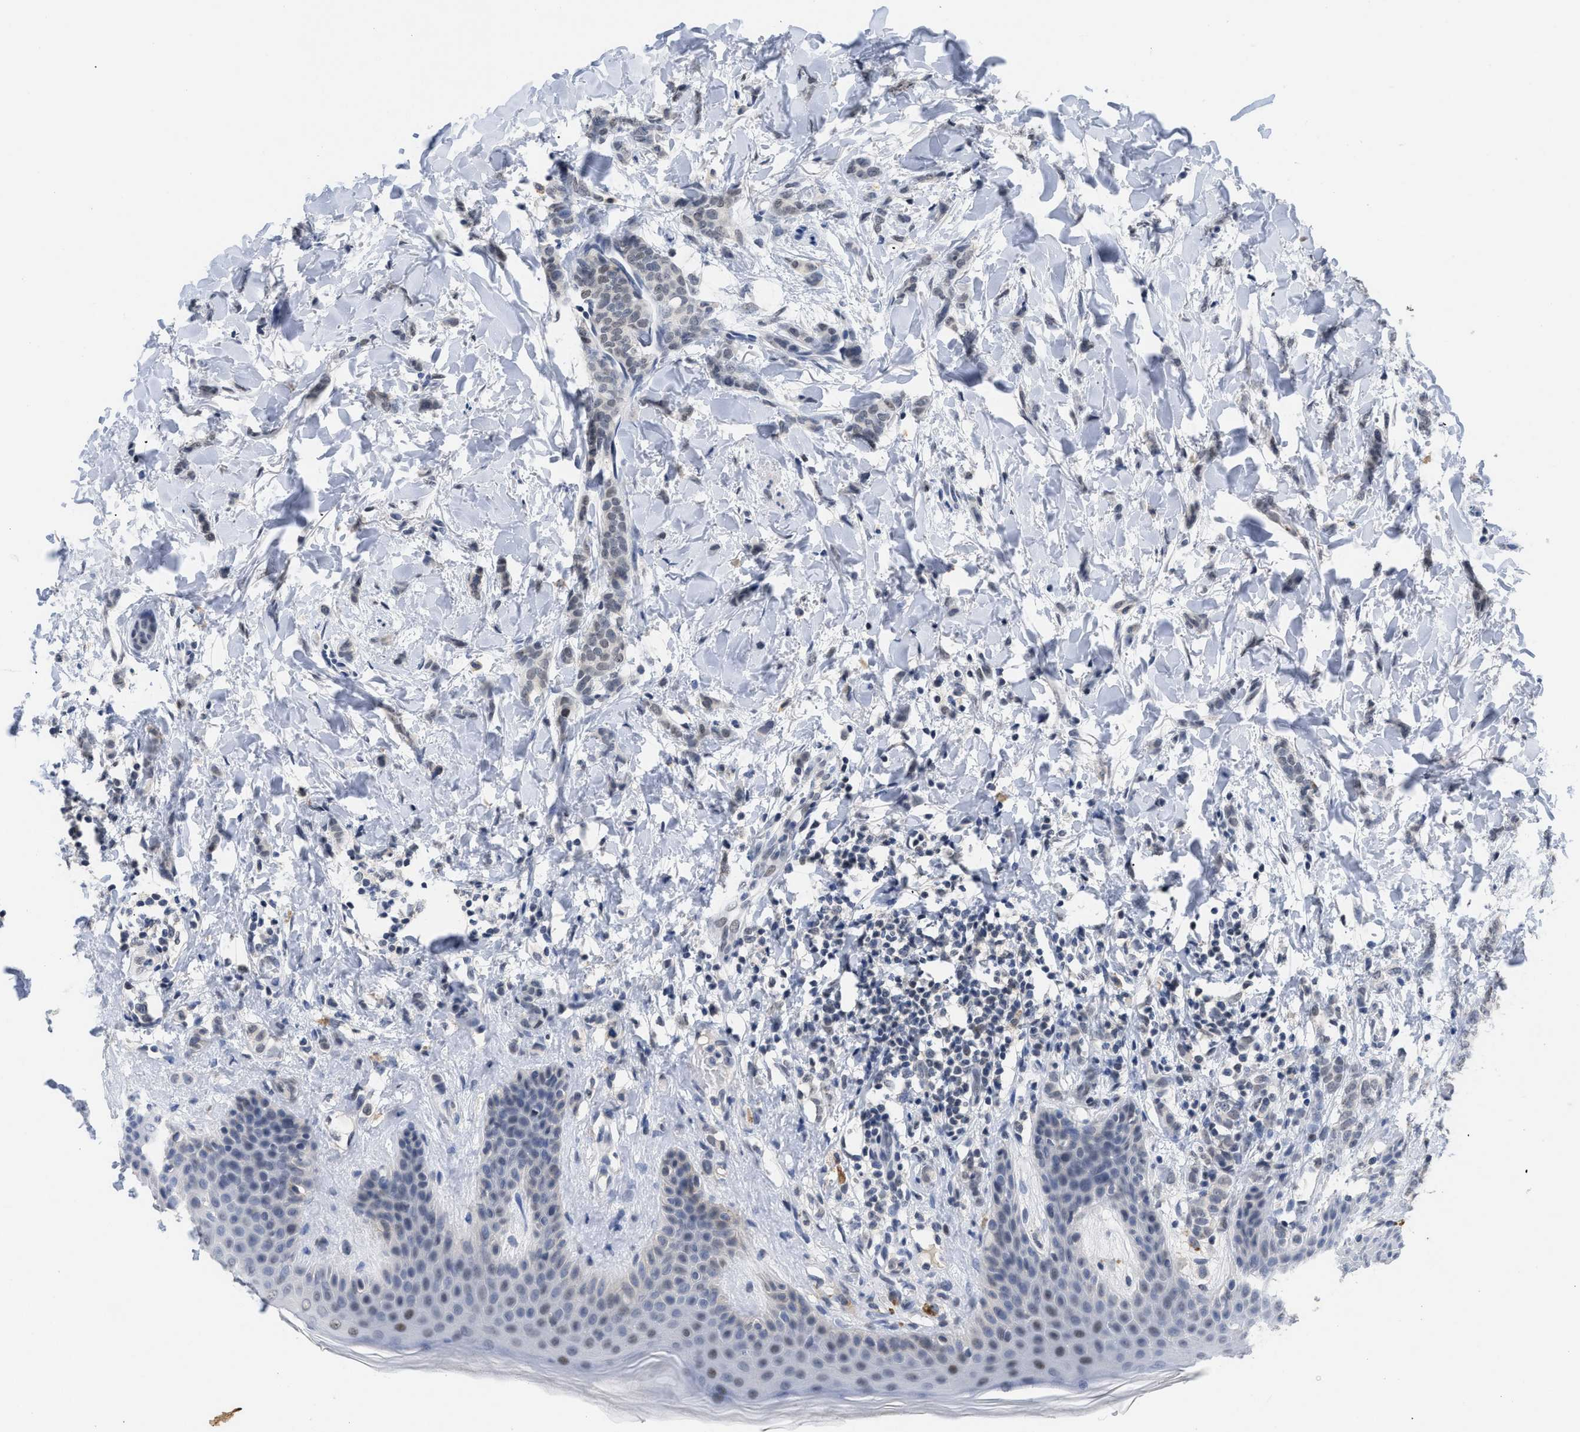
{"staining": {"intensity": "weak", "quantity": ">75%", "location": "nuclear"}, "tissue": "breast cancer", "cell_type": "Tumor cells", "image_type": "cancer", "snomed": [{"axis": "morphology", "description": "Lobular carcinoma"}, {"axis": "topography", "description": "Skin"}, {"axis": "topography", "description": "Breast"}], "caption": "About >75% of tumor cells in human lobular carcinoma (breast) demonstrate weak nuclear protein positivity as visualized by brown immunohistochemical staining.", "gene": "GGNBP2", "patient": {"sex": "female", "age": 46}}